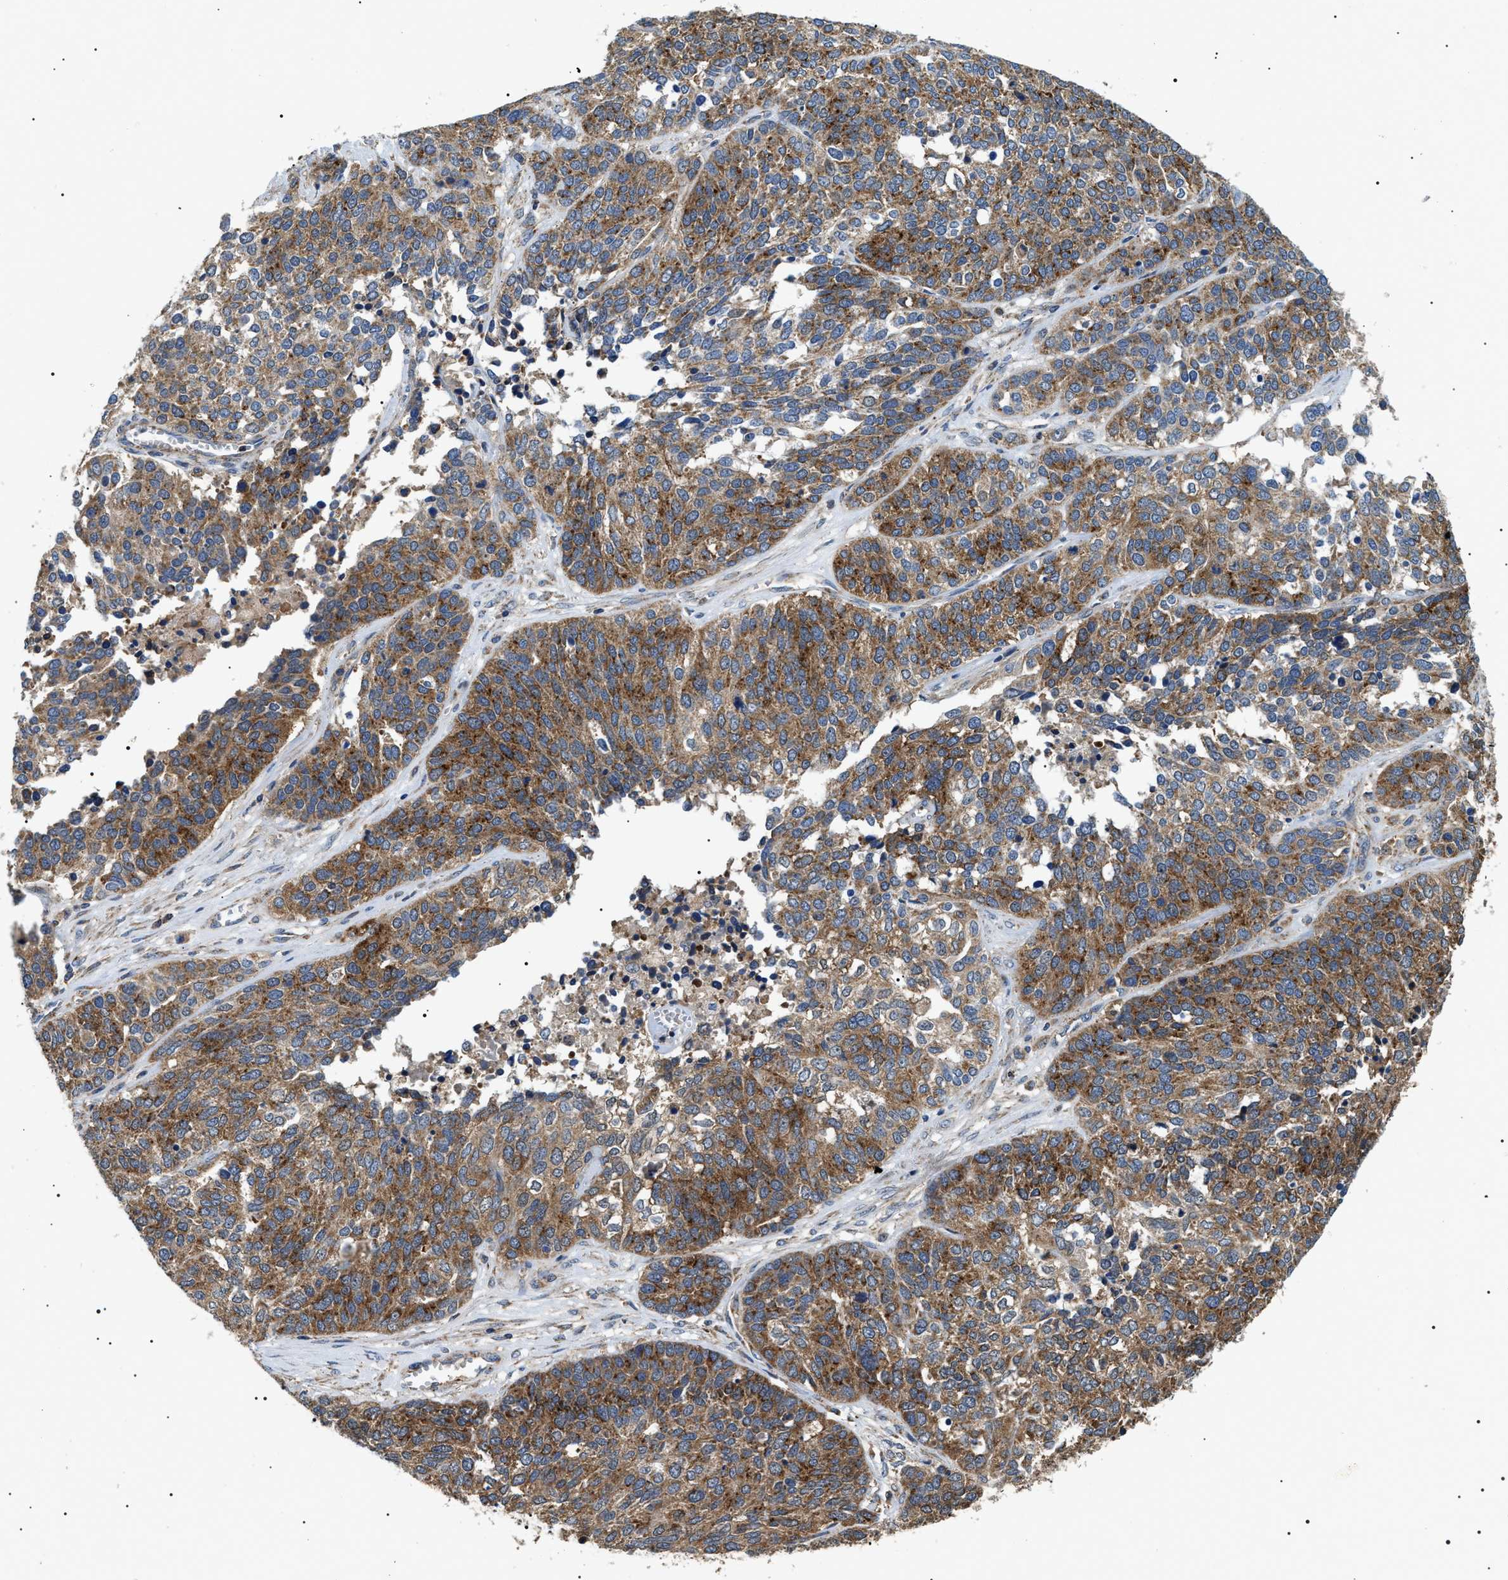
{"staining": {"intensity": "moderate", "quantity": ">75%", "location": "cytoplasmic/membranous"}, "tissue": "ovarian cancer", "cell_type": "Tumor cells", "image_type": "cancer", "snomed": [{"axis": "morphology", "description": "Cystadenocarcinoma, serous, NOS"}, {"axis": "topography", "description": "Ovary"}], "caption": "High-magnification brightfield microscopy of serous cystadenocarcinoma (ovarian) stained with DAB (brown) and counterstained with hematoxylin (blue). tumor cells exhibit moderate cytoplasmic/membranous positivity is appreciated in about>75% of cells. The protein is shown in brown color, while the nuclei are stained blue.", "gene": "OXSM", "patient": {"sex": "female", "age": 44}}